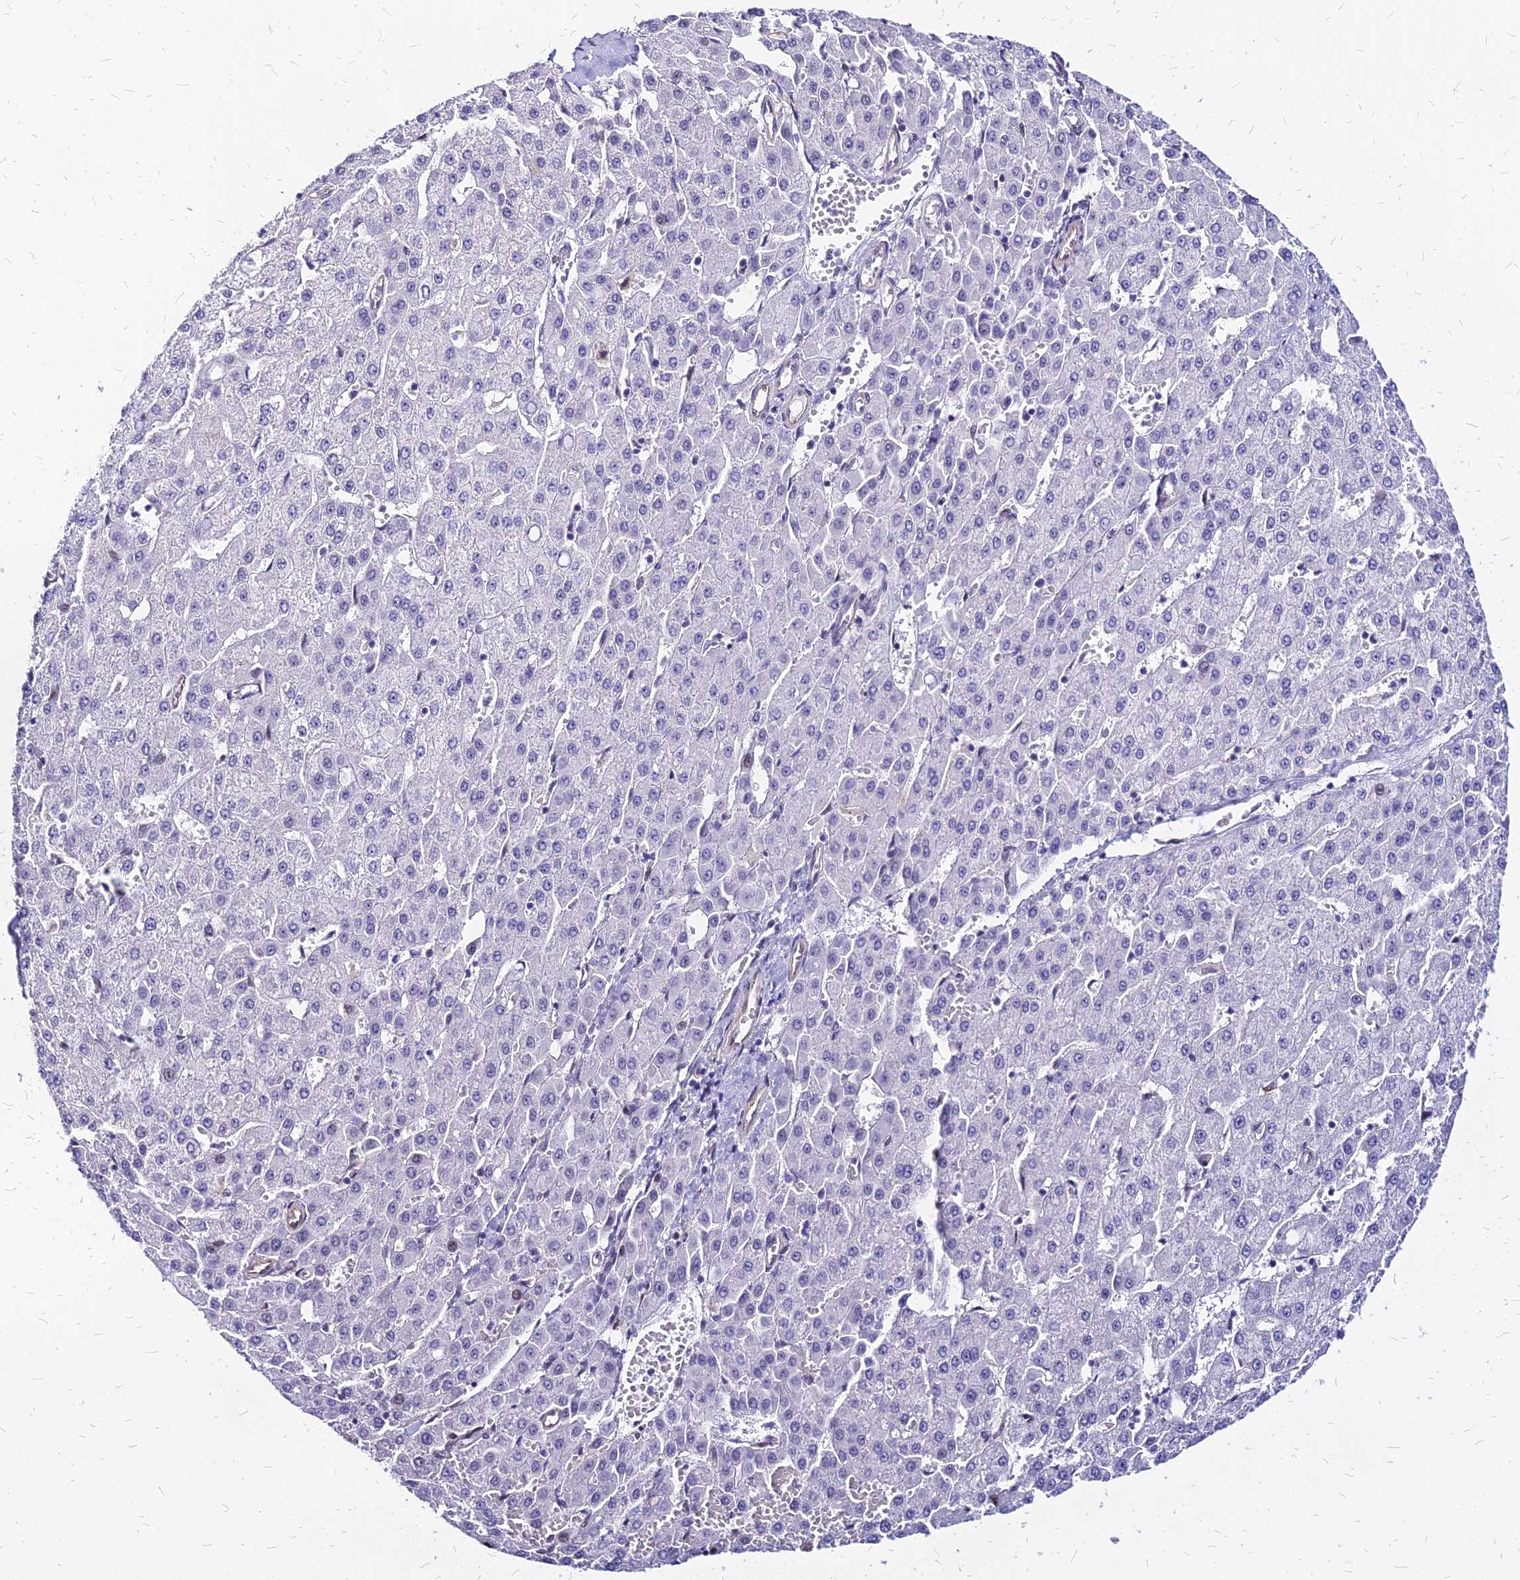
{"staining": {"intensity": "negative", "quantity": "none", "location": "none"}, "tissue": "liver cancer", "cell_type": "Tumor cells", "image_type": "cancer", "snomed": [{"axis": "morphology", "description": "Carcinoma, Hepatocellular, NOS"}, {"axis": "topography", "description": "Liver"}], "caption": "High magnification brightfield microscopy of liver cancer (hepatocellular carcinoma) stained with DAB (brown) and counterstained with hematoxylin (blue): tumor cells show no significant staining. (DAB (3,3'-diaminobenzidine) immunohistochemistry visualized using brightfield microscopy, high magnification).", "gene": "FDX2", "patient": {"sex": "male", "age": 47}}